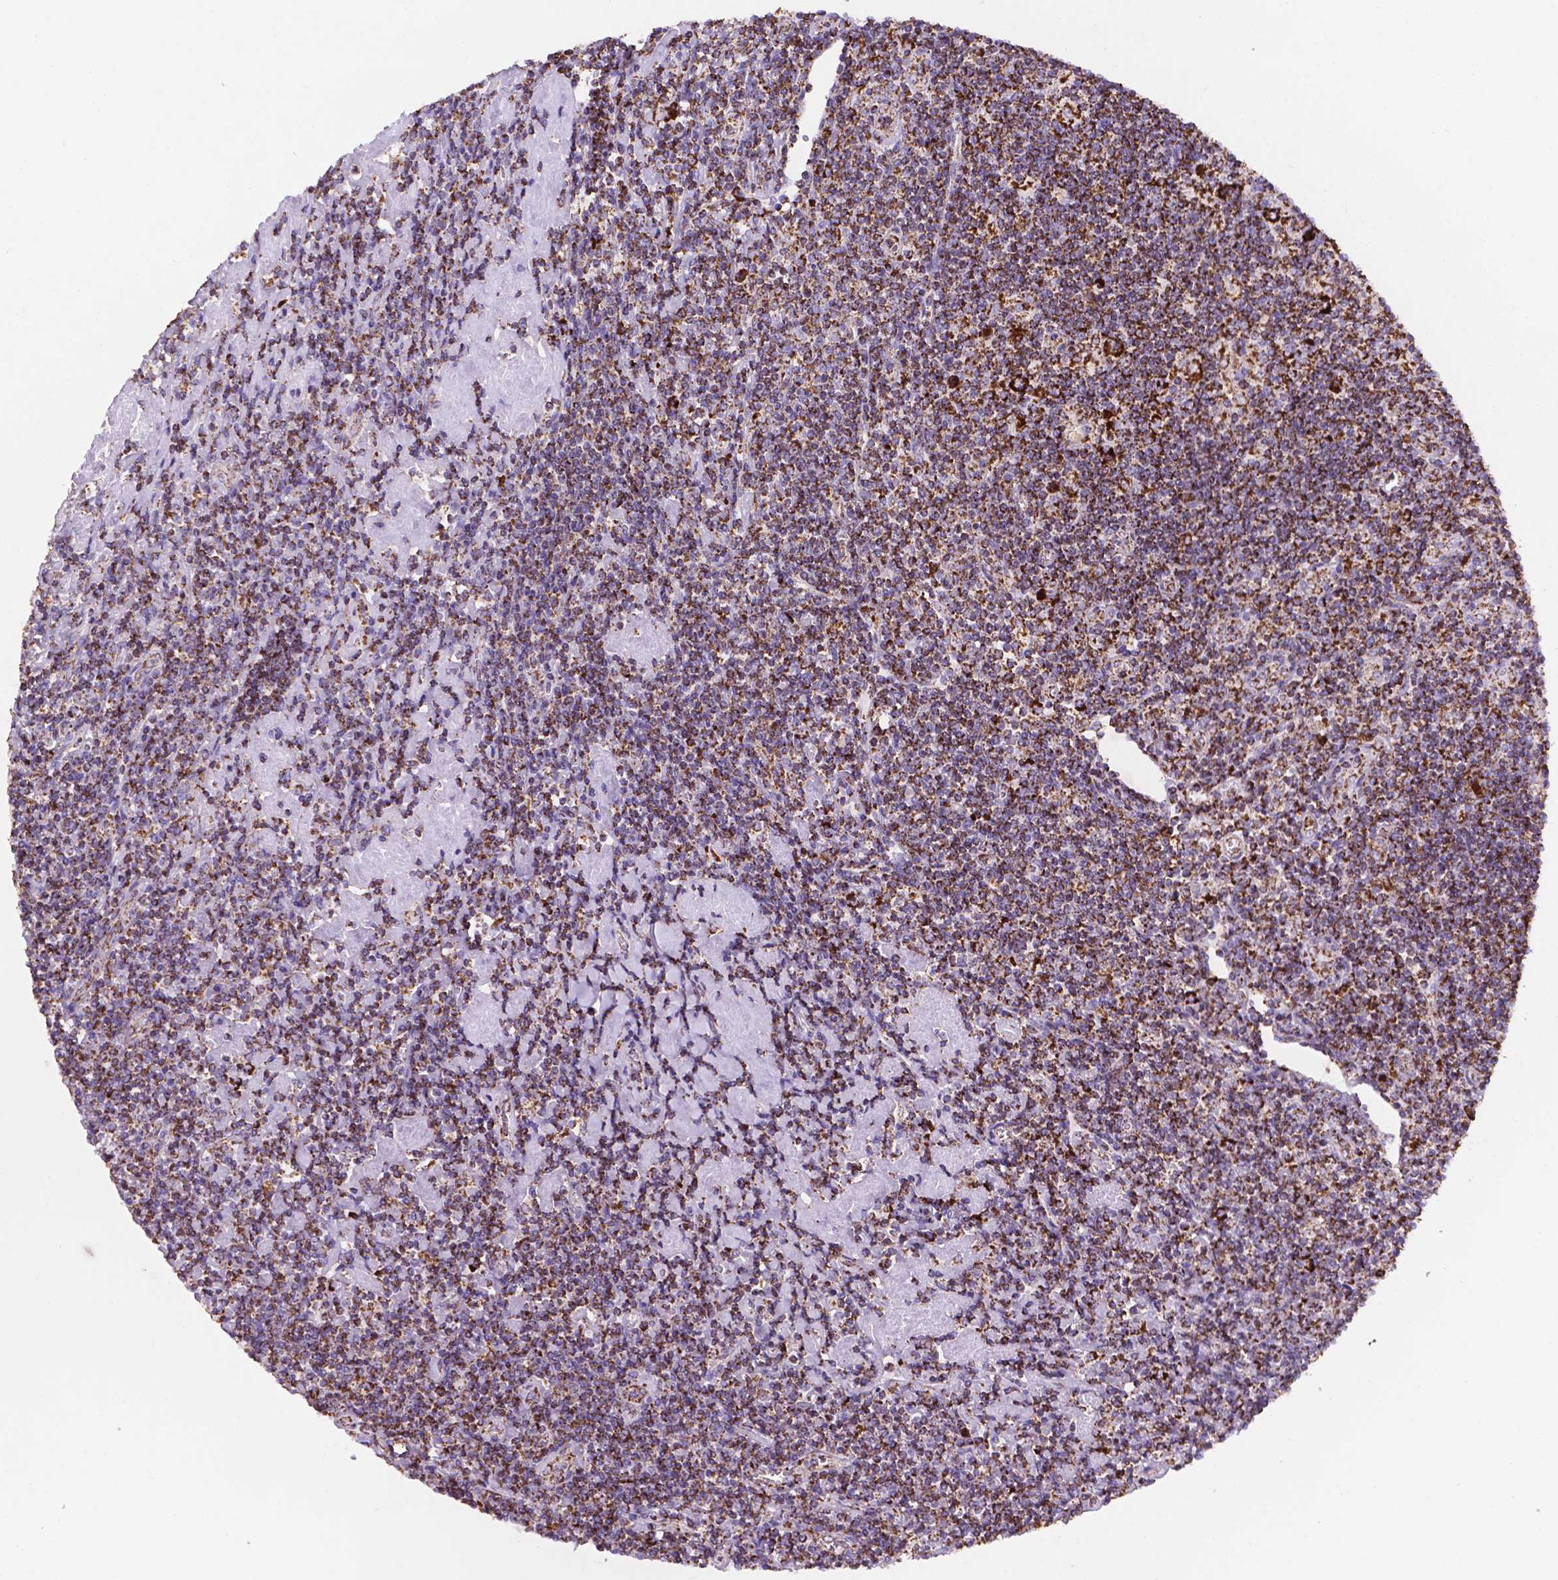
{"staining": {"intensity": "strong", "quantity": ">75%", "location": "cytoplasmic/membranous"}, "tissue": "lymphoma", "cell_type": "Tumor cells", "image_type": "cancer", "snomed": [{"axis": "morphology", "description": "Hodgkin's disease, NOS"}, {"axis": "topography", "description": "Lymph node"}], "caption": "Immunohistochemistry staining of lymphoma, which displays high levels of strong cytoplasmic/membranous staining in approximately >75% of tumor cells indicating strong cytoplasmic/membranous protein positivity. The staining was performed using DAB (brown) for protein detection and nuclei were counterstained in hematoxylin (blue).", "gene": "HSPD1", "patient": {"sex": "male", "age": 40}}